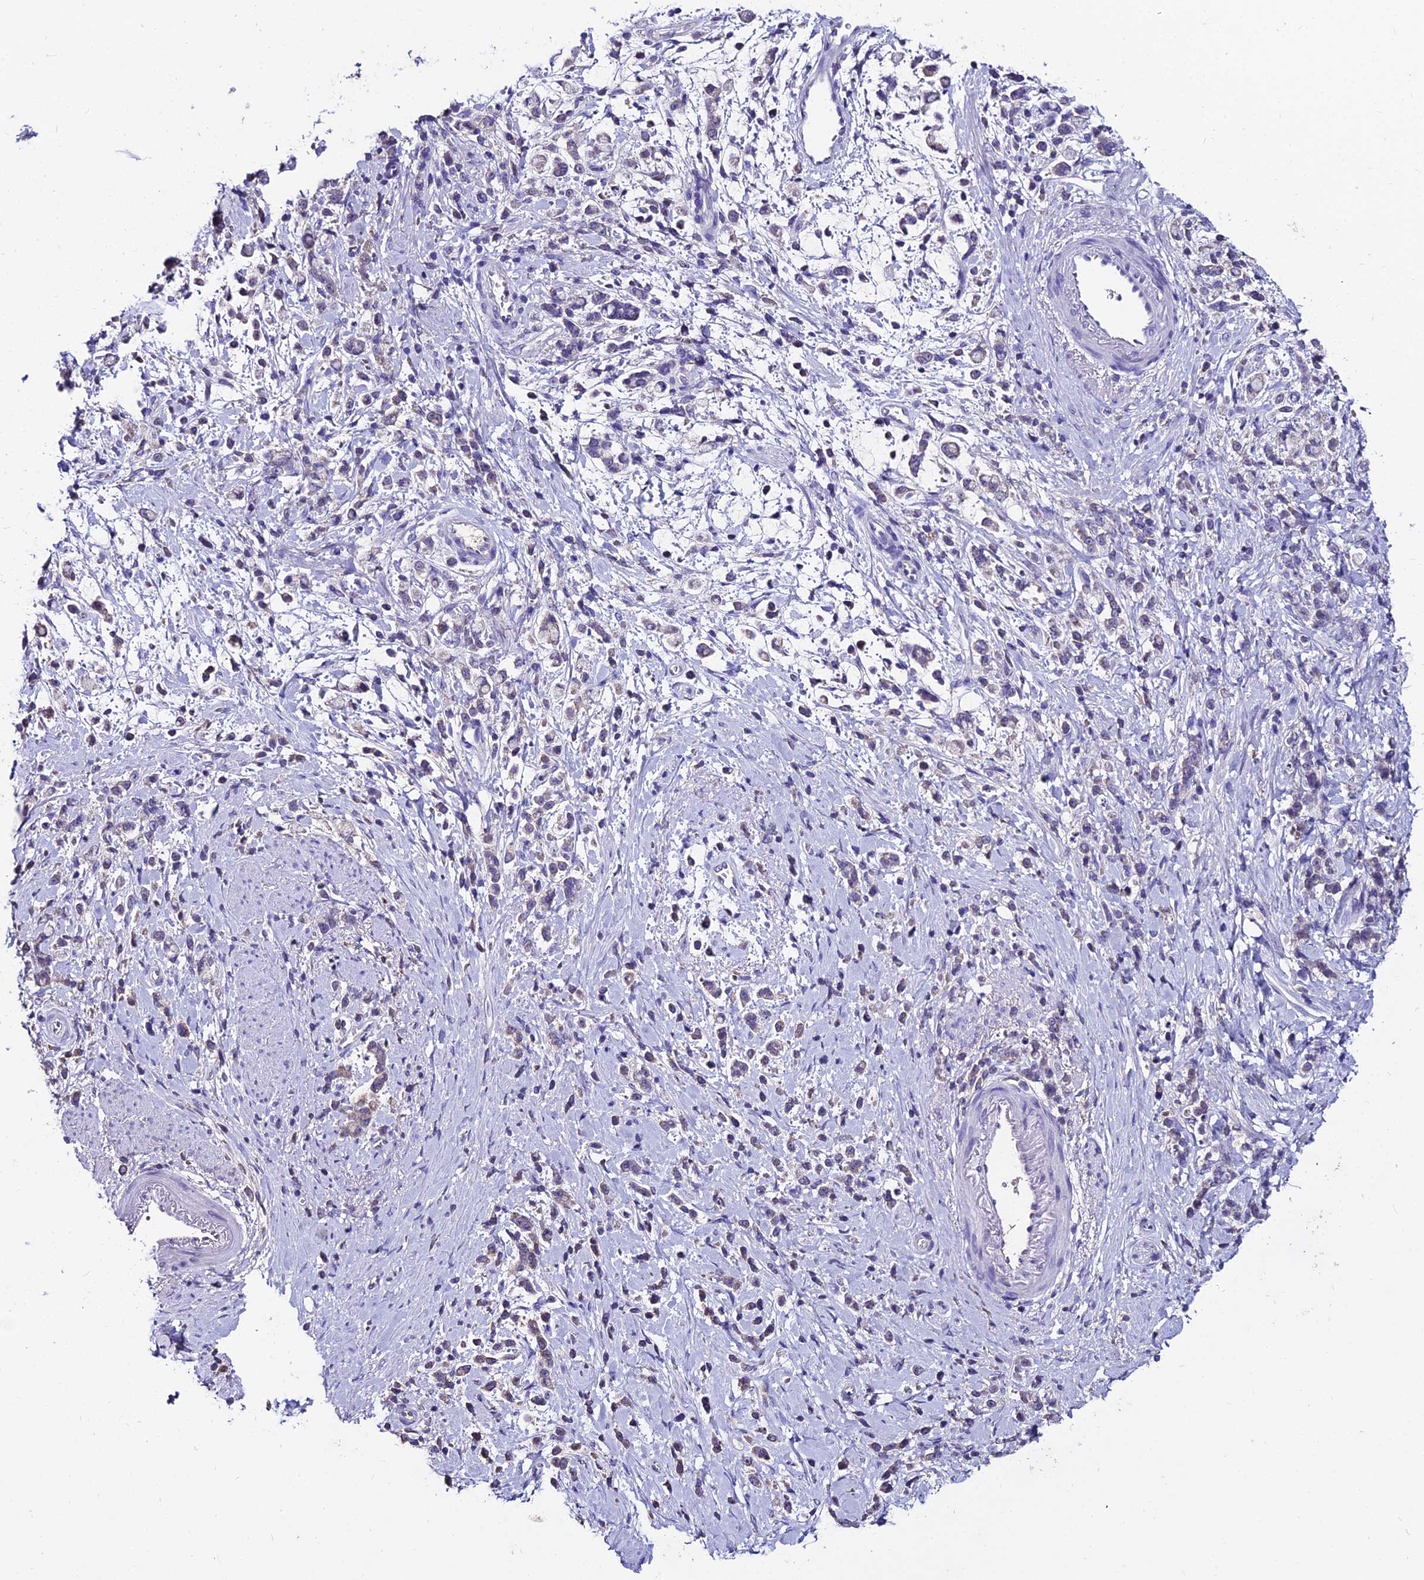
{"staining": {"intensity": "negative", "quantity": "none", "location": "none"}, "tissue": "stomach cancer", "cell_type": "Tumor cells", "image_type": "cancer", "snomed": [{"axis": "morphology", "description": "Adenocarcinoma, NOS"}, {"axis": "topography", "description": "Stomach"}], "caption": "Immunohistochemistry micrograph of stomach cancer stained for a protein (brown), which shows no staining in tumor cells.", "gene": "LGALS7", "patient": {"sex": "female", "age": 60}}